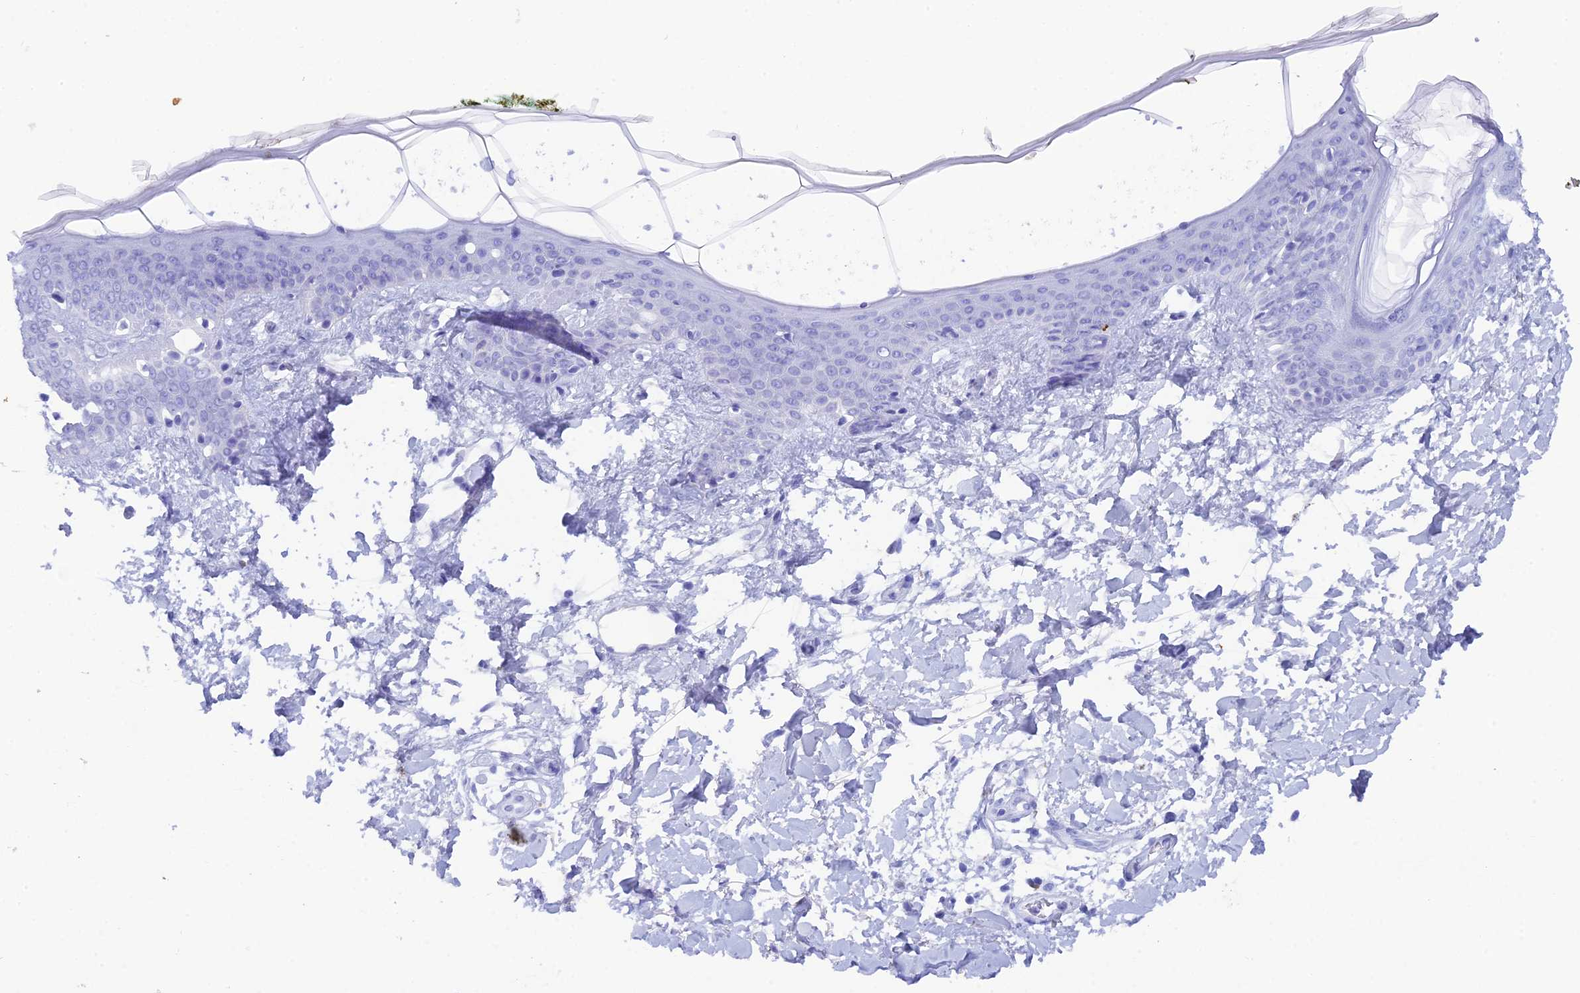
{"staining": {"intensity": "negative", "quantity": "none", "location": "none"}, "tissue": "skin", "cell_type": "Fibroblasts", "image_type": "normal", "snomed": [{"axis": "morphology", "description": "Normal tissue, NOS"}, {"axis": "topography", "description": "Skin"}], "caption": "An IHC photomicrograph of unremarkable skin is shown. There is no staining in fibroblasts of skin.", "gene": "REG1A", "patient": {"sex": "female", "age": 34}}